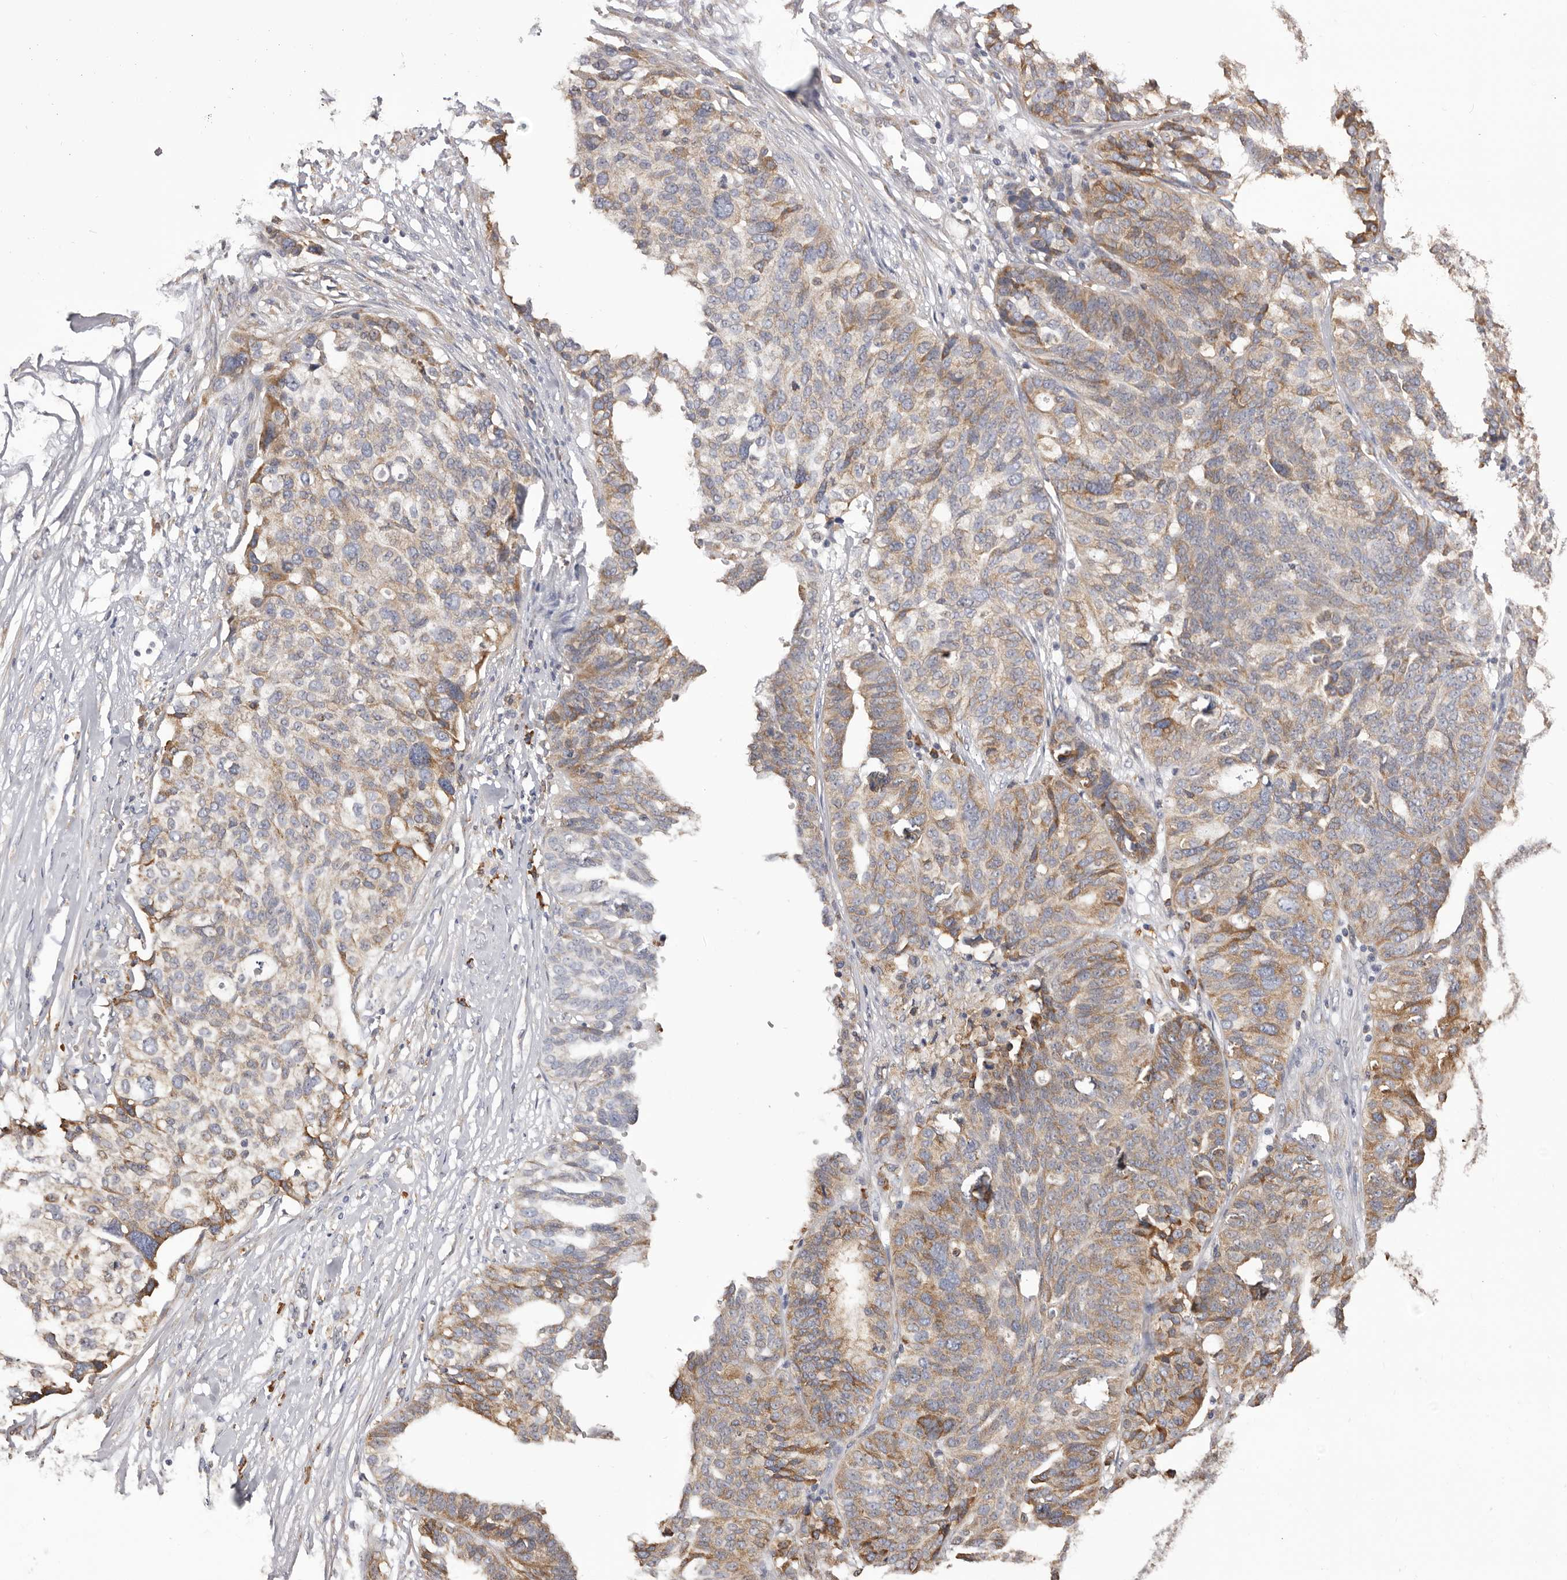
{"staining": {"intensity": "moderate", "quantity": "25%-75%", "location": "cytoplasmic/membranous"}, "tissue": "ovarian cancer", "cell_type": "Tumor cells", "image_type": "cancer", "snomed": [{"axis": "morphology", "description": "Cystadenocarcinoma, serous, NOS"}, {"axis": "topography", "description": "Ovary"}], "caption": "The immunohistochemical stain highlights moderate cytoplasmic/membranous positivity in tumor cells of serous cystadenocarcinoma (ovarian) tissue.", "gene": "QRSL1", "patient": {"sex": "female", "age": 59}}